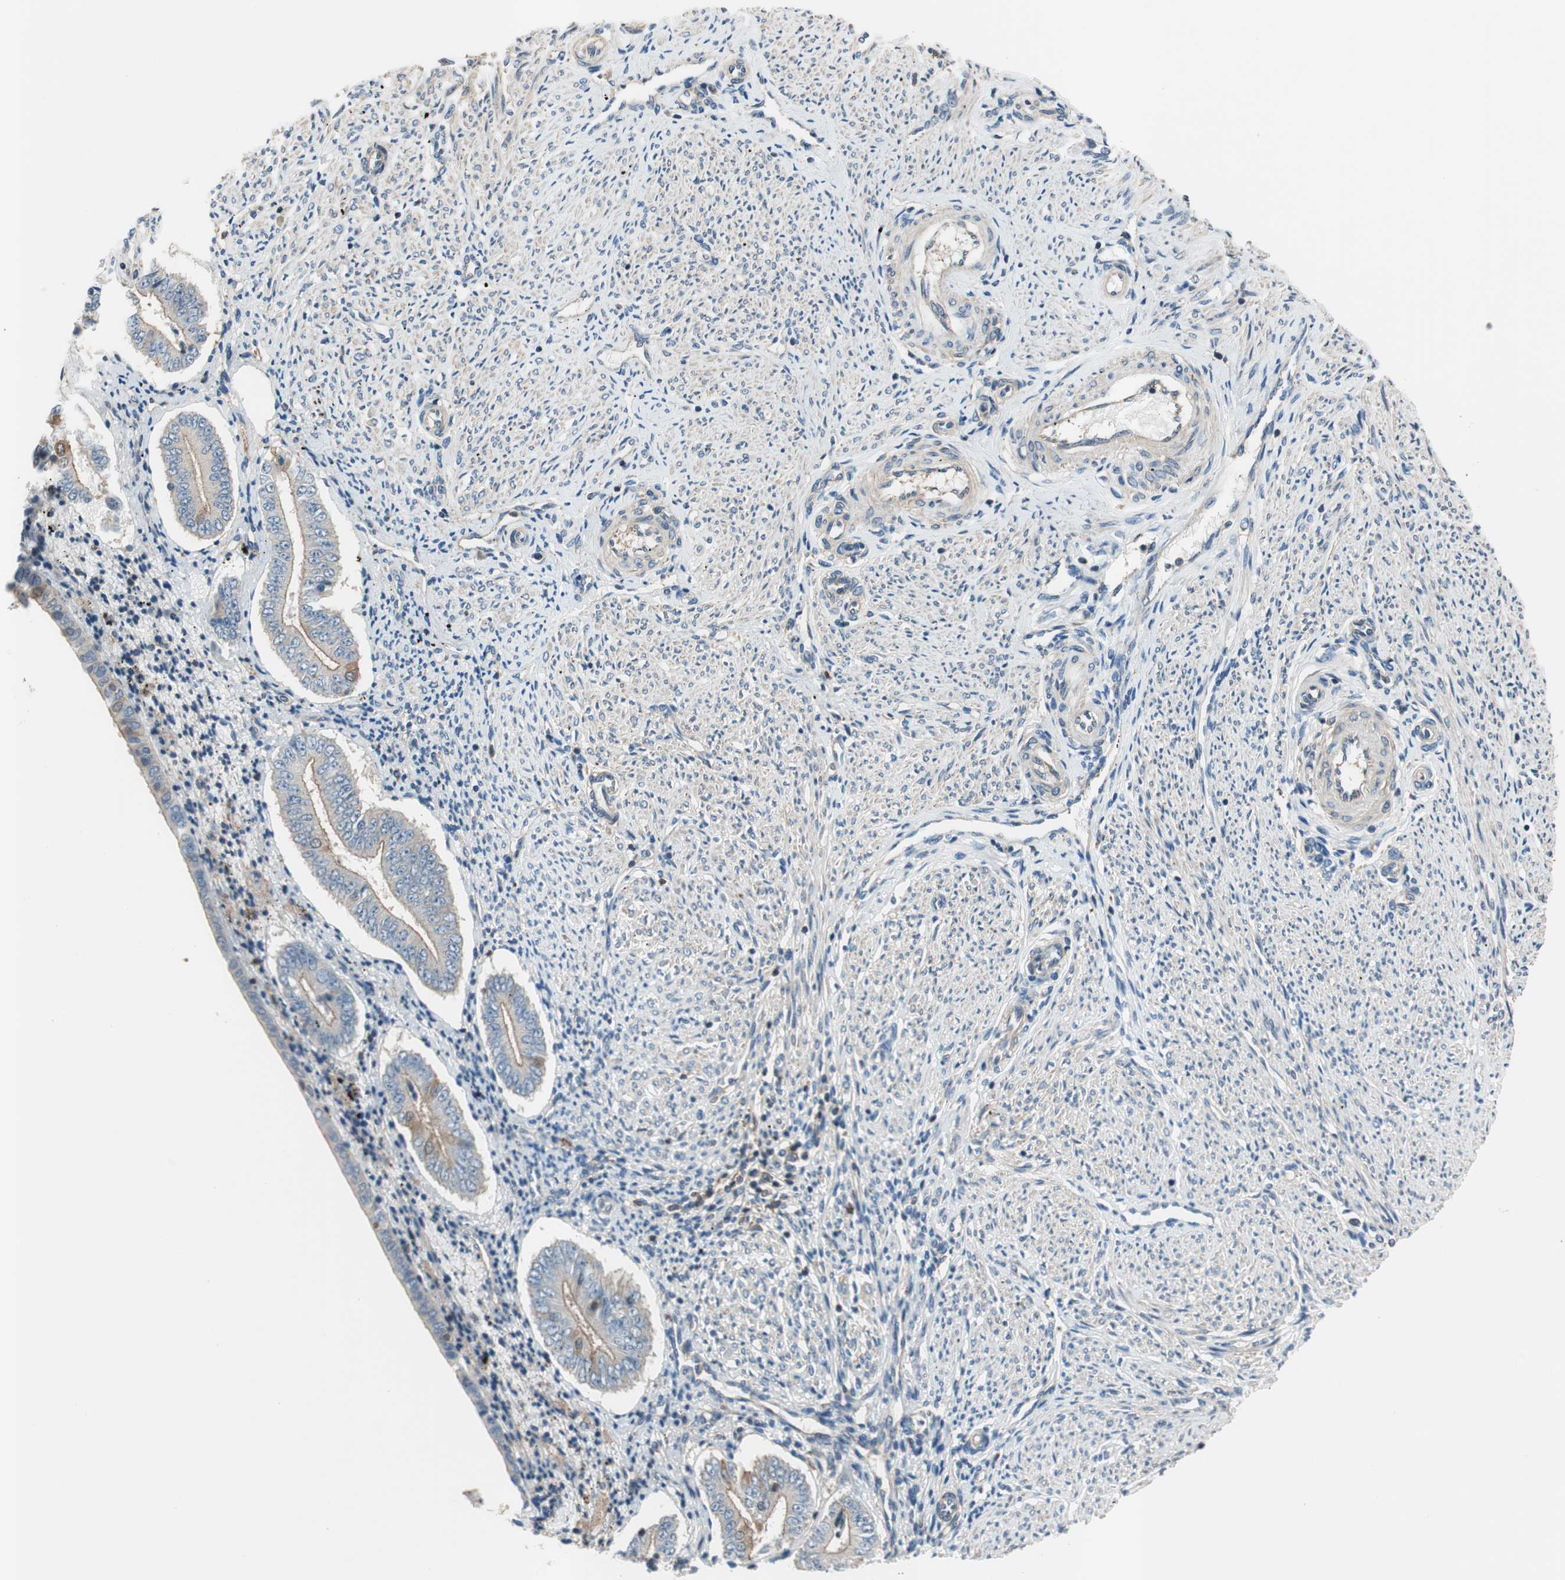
{"staining": {"intensity": "negative", "quantity": "none", "location": "none"}, "tissue": "endometrium", "cell_type": "Cells in endometrial stroma", "image_type": "normal", "snomed": [{"axis": "morphology", "description": "Normal tissue, NOS"}, {"axis": "topography", "description": "Endometrium"}], "caption": "DAB immunohistochemical staining of benign human endometrium demonstrates no significant staining in cells in endometrial stroma. The staining is performed using DAB (3,3'-diaminobenzidine) brown chromogen with nuclei counter-stained in using hematoxylin.", "gene": "CALML3", "patient": {"sex": "female", "age": 42}}